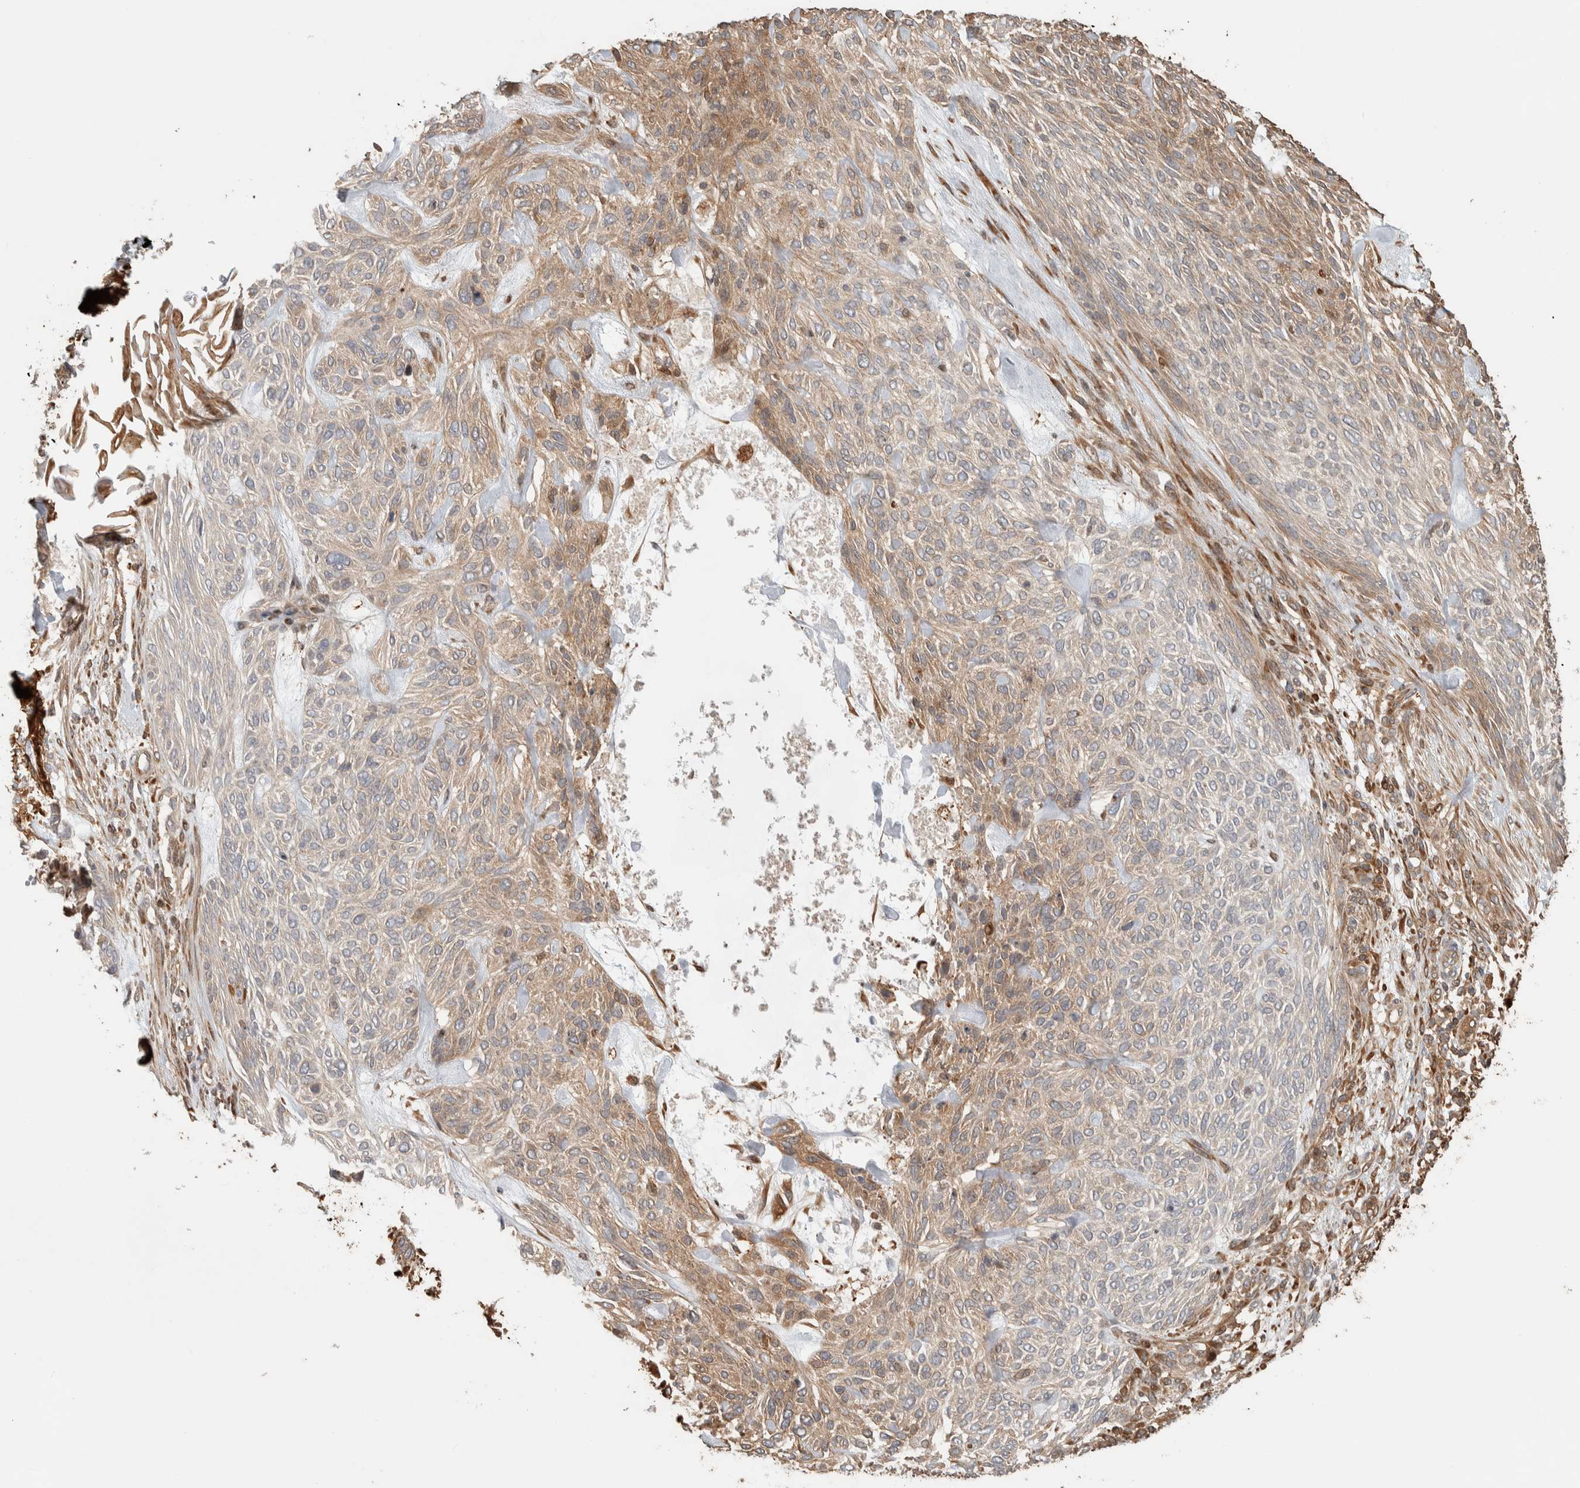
{"staining": {"intensity": "weak", "quantity": ">75%", "location": "cytoplasmic/membranous"}, "tissue": "skin cancer", "cell_type": "Tumor cells", "image_type": "cancer", "snomed": [{"axis": "morphology", "description": "Basal cell carcinoma"}, {"axis": "topography", "description": "Skin"}], "caption": "Skin basal cell carcinoma stained for a protein (brown) demonstrates weak cytoplasmic/membranous positive expression in about >75% of tumor cells.", "gene": "CNTROB", "patient": {"sex": "male", "age": 55}}